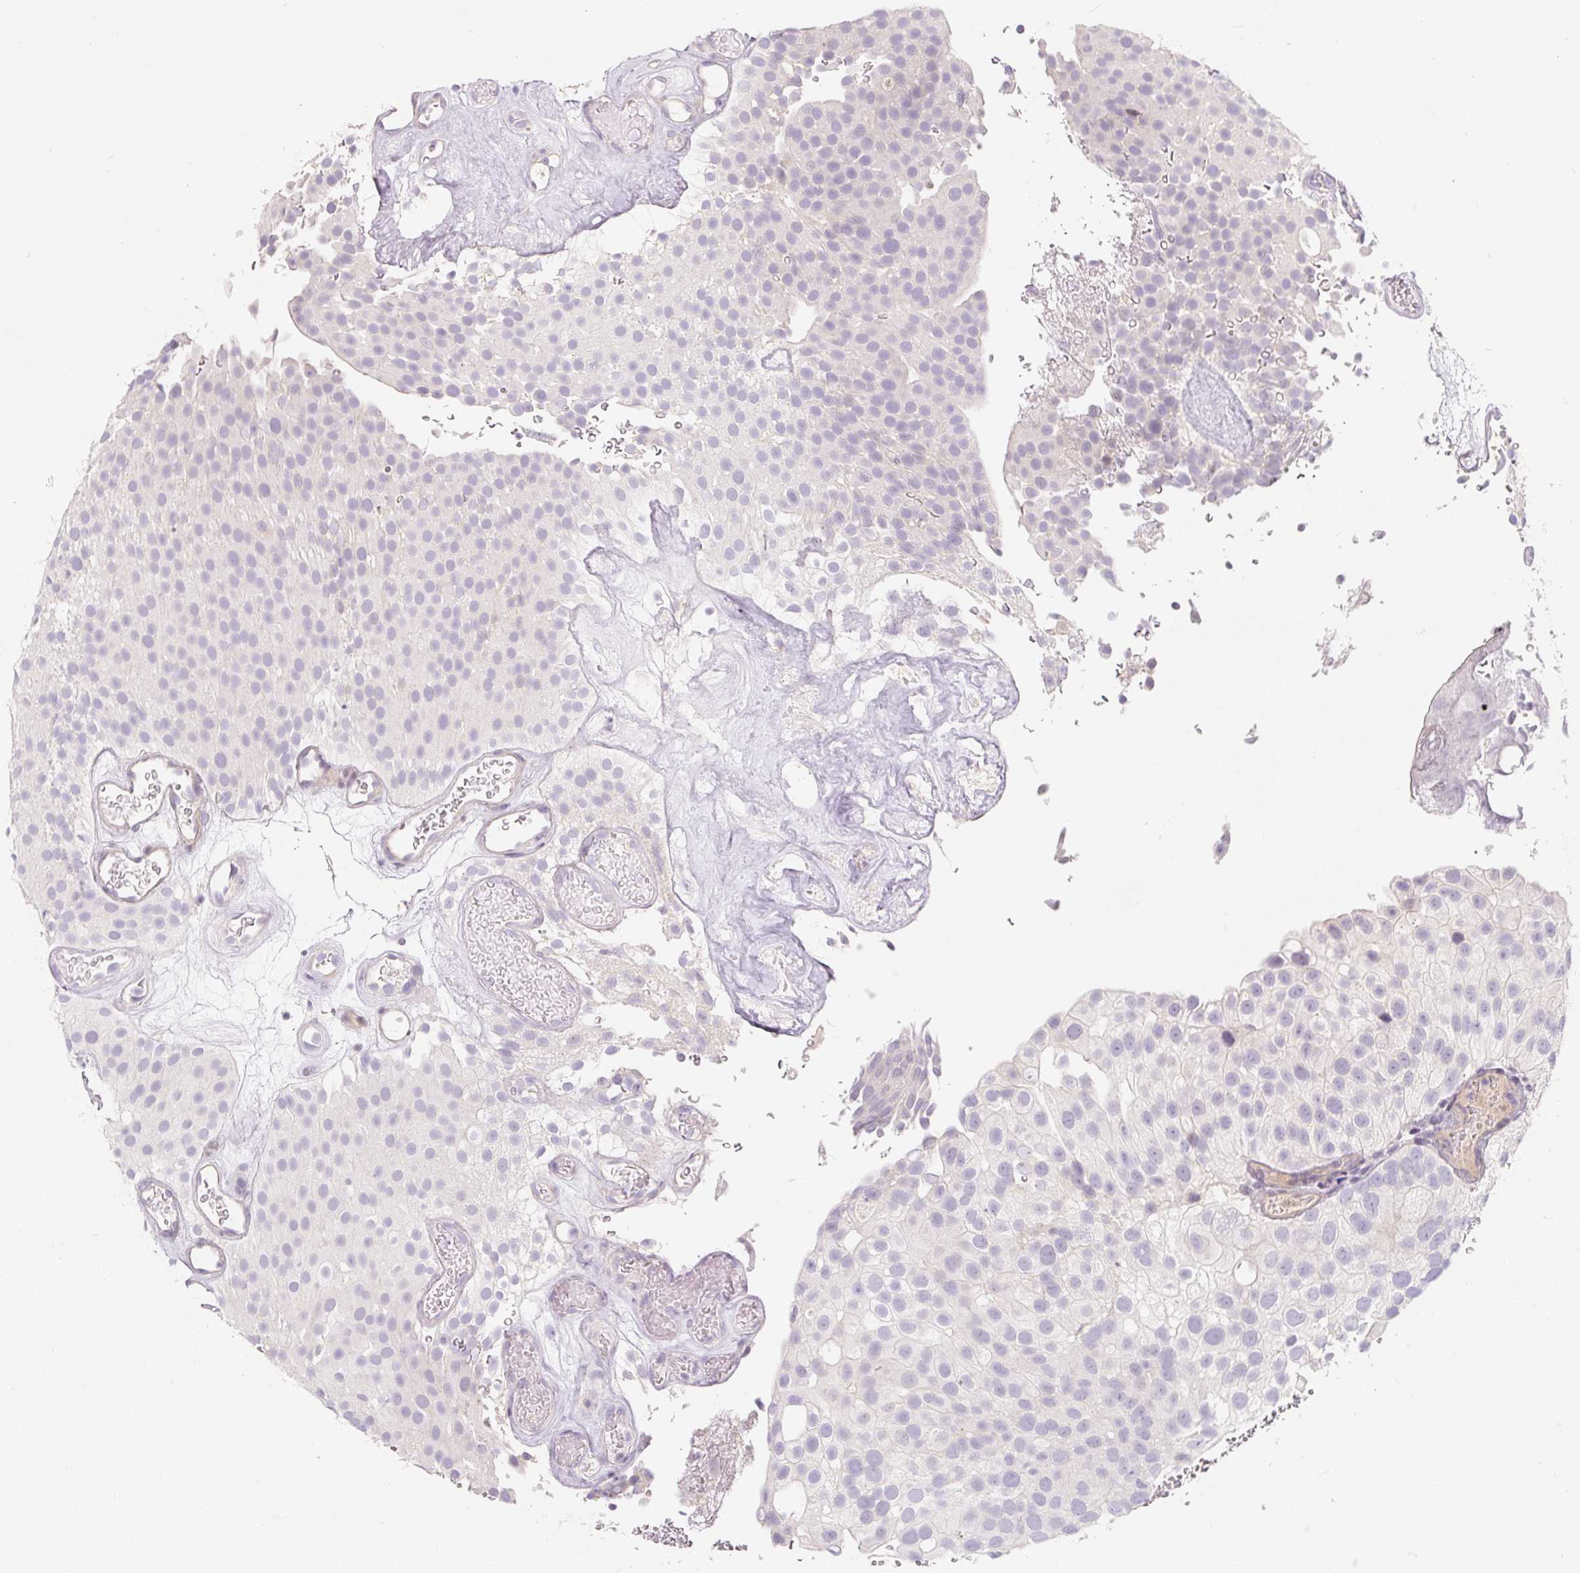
{"staining": {"intensity": "negative", "quantity": "none", "location": "none"}, "tissue": "urothelial cancer", "cell_type": "Tumor cells", "image_type": "cancer", "snomed": [{"axis": "morphology", "description": "Urothelial carcinoma, Low grade"}, {"axis": "topography", "description": "Urinary bladder"}], "caption": "The micrograph displays no significant positivity in tumor cells of urothelial cancer. The staining was performed using DAB to visualize the protein expression in brown, while the nuclei were stained in blue with hematoxylin (Magnification: 20x).", "gene": "PWWP3B", "patient": {"sex": "male", "age": 78}}